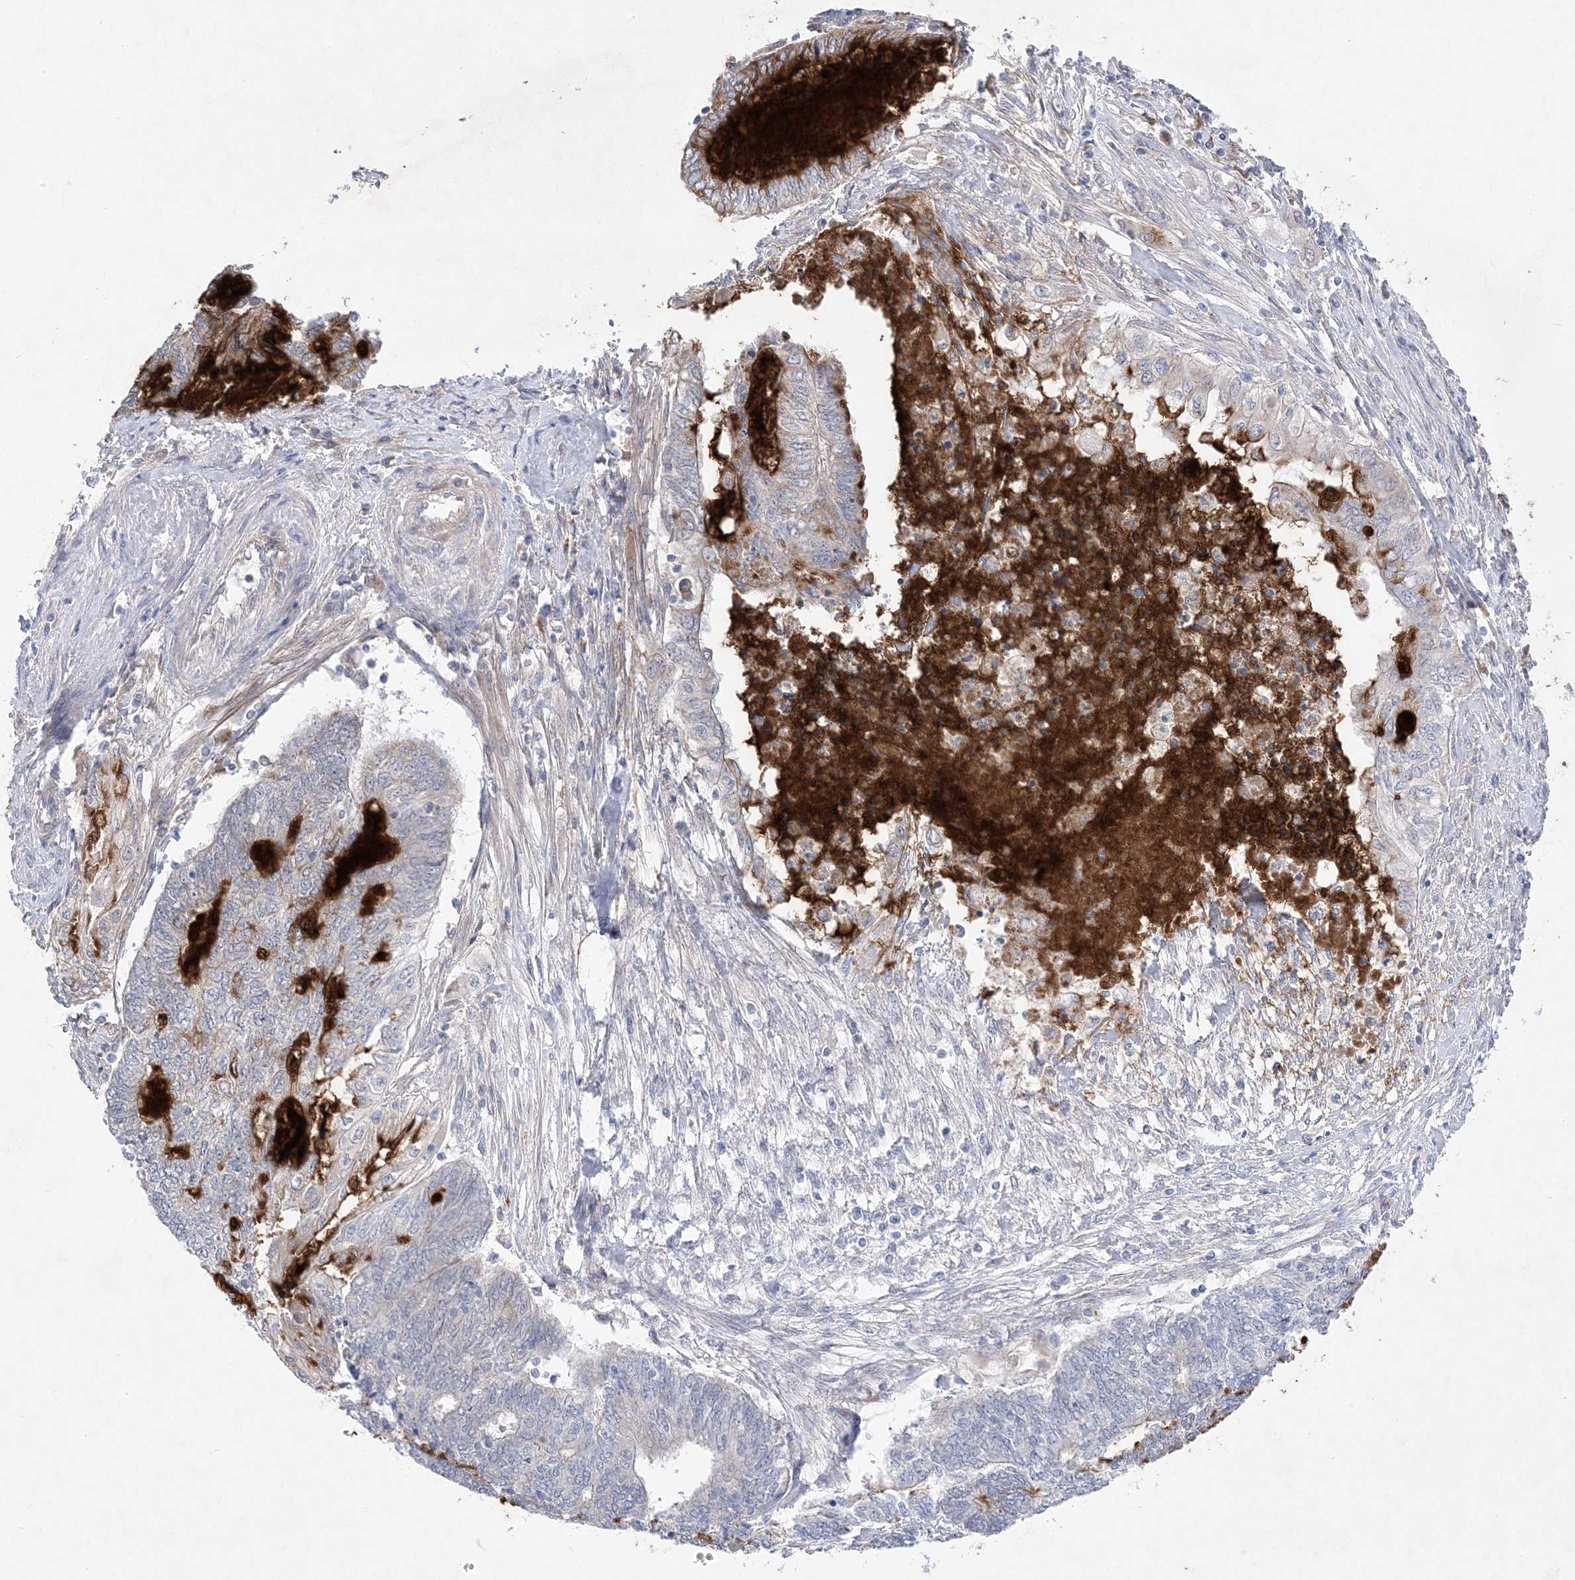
{"staining": {"intensity": "negative", "quantity": "none", "location": "none"}, "tissue": "endometrial cancer", "cell_type": "Tumor cells", "image_type": "cancer", "snomed": [{"axis": "morphology", "description": "Adenocarcinoma, NOS"}, {"axis": "topography", "description": "Uterus"}, {"axis": "topography", "description": "Endometrium"}], "caption": "IHC histopathology image of neoplastic tissue: endometrial adenocarcinoma stained with DAB shows no significant protein expression in tumor cells. (Stains: DAB (3,3'-diaminobenzidine) immunohistochemistry (IHC) with hematoxylin counter stain, Microscopy: brightfield microscopy at high magnification).", "gene": "ANAPC1", "patient": {"sex": "female", "age": 70}}